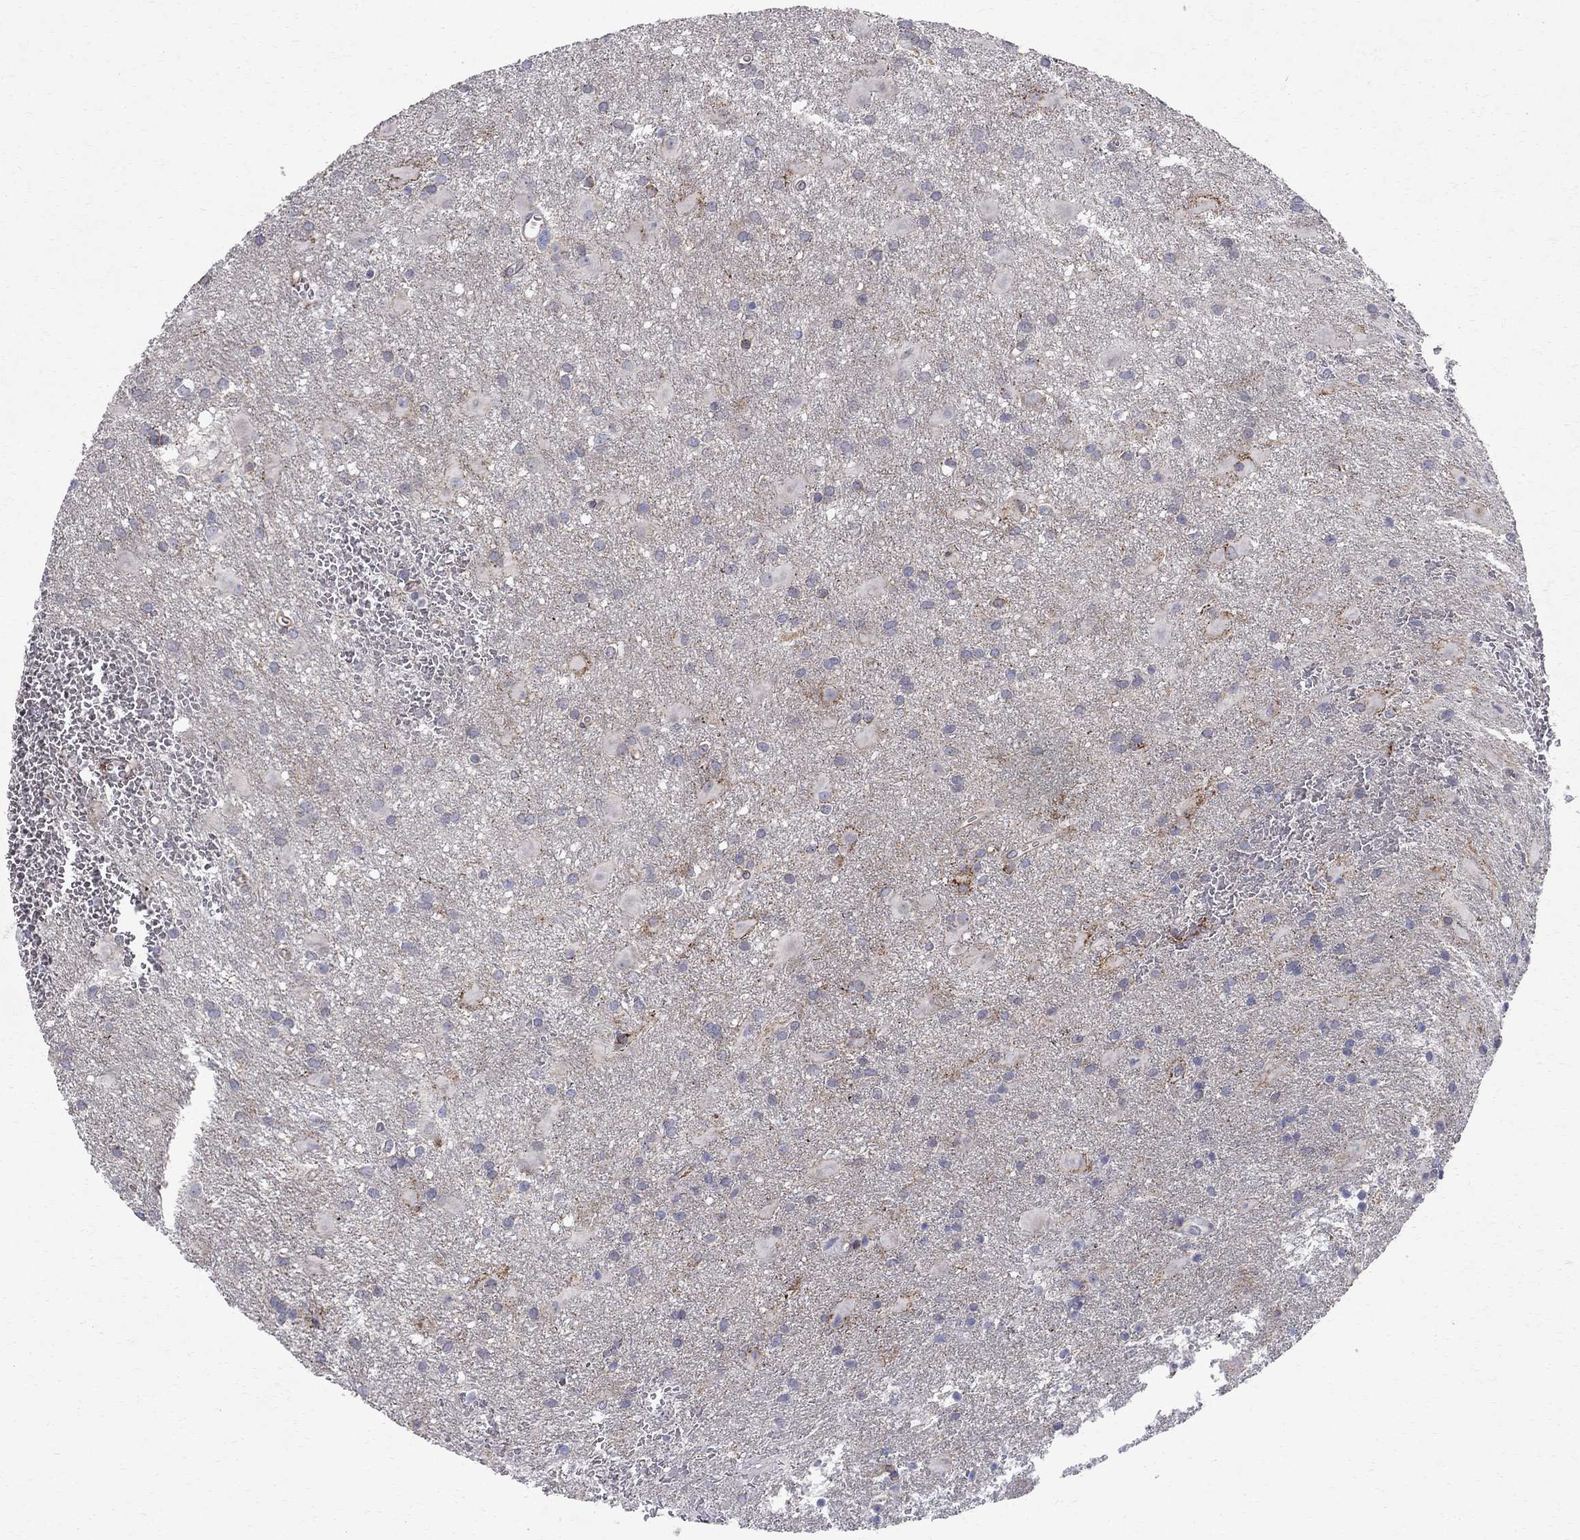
{"staining": {"intensity": "negative", "quantity": "none", "location": "none"}, "tissue": "glioma", "cell_type": "Tumor cells", "image_type": "cancer", "snomed": [{"axis": "morphology", "description": "Glioma, malignant, Low grade"}, {"axis": "topography", "description": "Brain"}], "caption": "Immunohistochemical staining of glioma exhibits no significant positivity in tumor cells. Brightfield microscopy of immunohistochemistry (IHC) stained with DAB (brown) and hematoxylin (blue), captured at high magnification.", "gene": "CAB39L", "patient": {"sex": "male", "age": 58}}